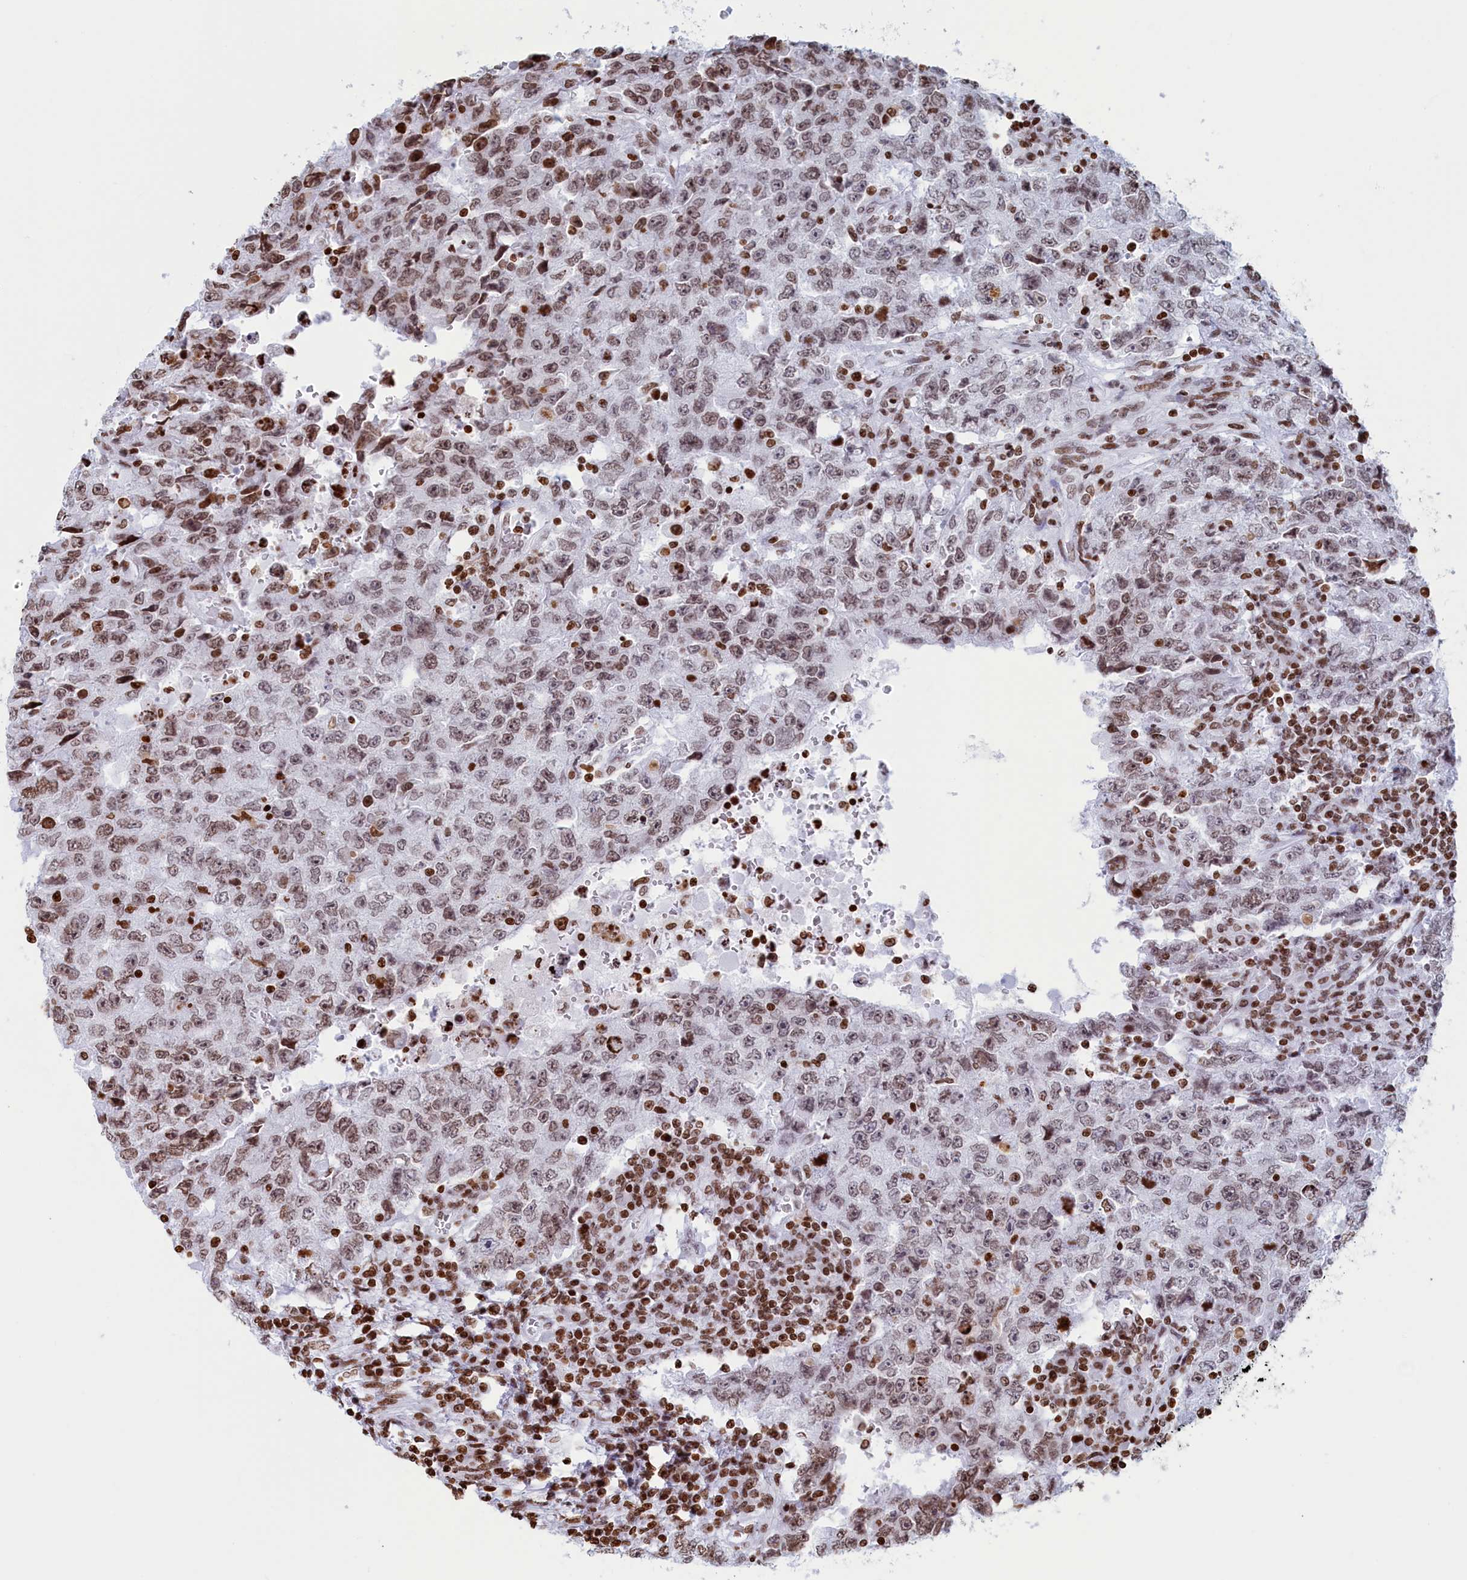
{"staining": {"intensity": "moderate", "quantity": ">75%", "location": "nuclear"}, "tissue": "testis cancer", "cell_type": "Tumor cells", "image_type": "cancer", "snomed": [{"axis": "morphology", "description": "Carcinoma, Embryonal, NOS"}, {"axis": "topography", "description": "Testis"}], "caption": "Immunohistochemical staining of testis embryonal carcinoma exhibits moderate nuclear protein staining in approximately >75% of tumor cells.", "gene": "APOBEC3A", "patient": {"sex": "male", "age": 26}}